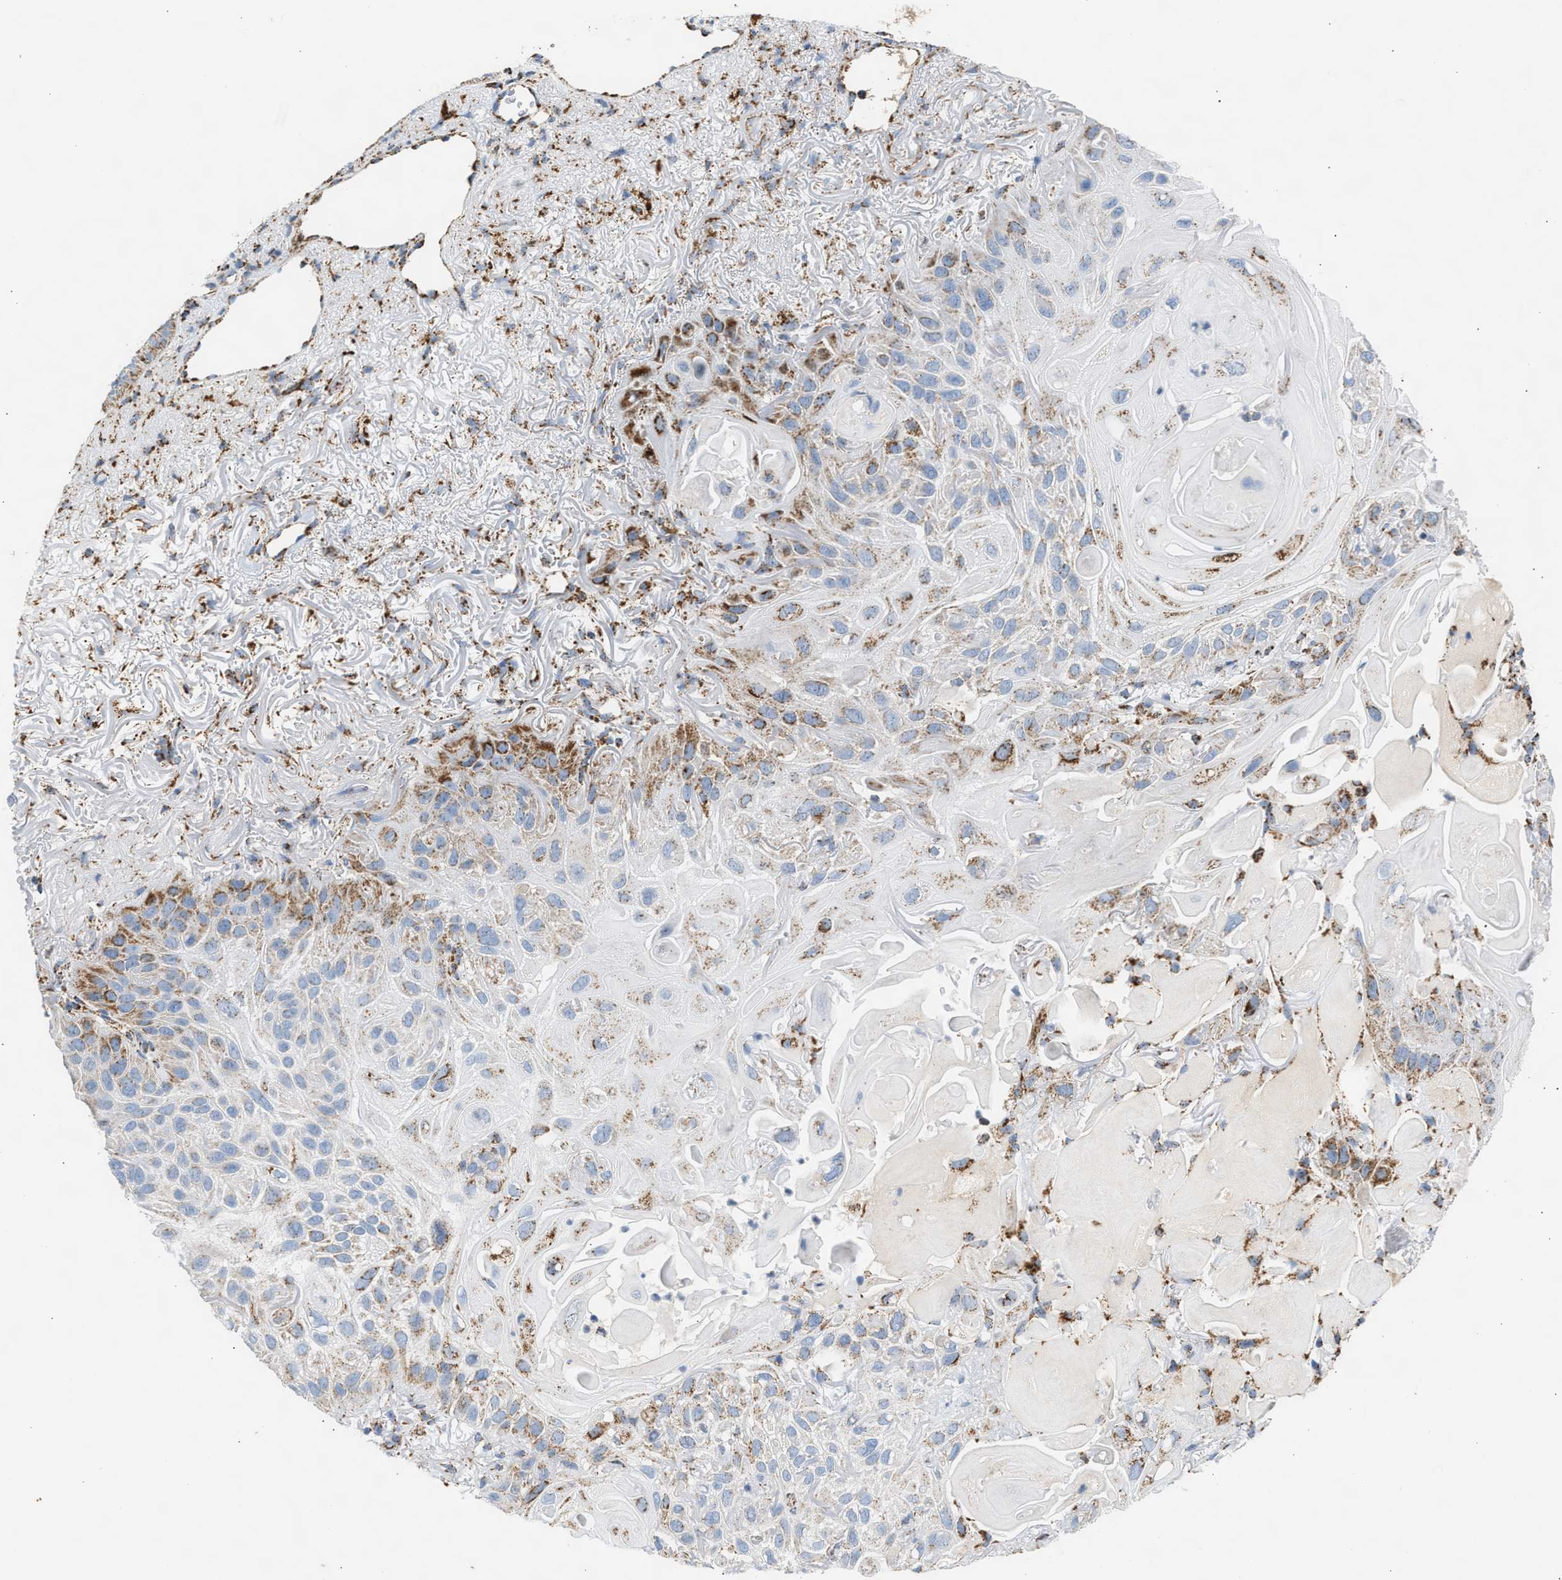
{"staining": {"intensity": "moderate", "quantity": "<25%", "location": "cytoplasmic/membranous"}, "tissue": "skin cancer", "cell_type": "Tumor cells", "image_type": "cancer", "snomed": [{"axis": "morphology", "description": "Squamous cell carcinoma, NOS"}, {"axis": "topography", "description": "Skin"}], "caption": "High-magnification brightfield microscopy of skin cancer (squamous cell carcinoma) stained with DAB (3,3'-diaminobenzidine) (brown) and counterstained with hematoxylin (blue). tumor cells exhibit moderate cytoplasmic/membranous positivity is seen in approximately<25% of cells. (DAB (3,3'-diaminobenzidine) IHC, brown staining for protein, blue staining for nuclei).", "gene": "OGDH", "patient": {"sex": "female", "age": 77}}